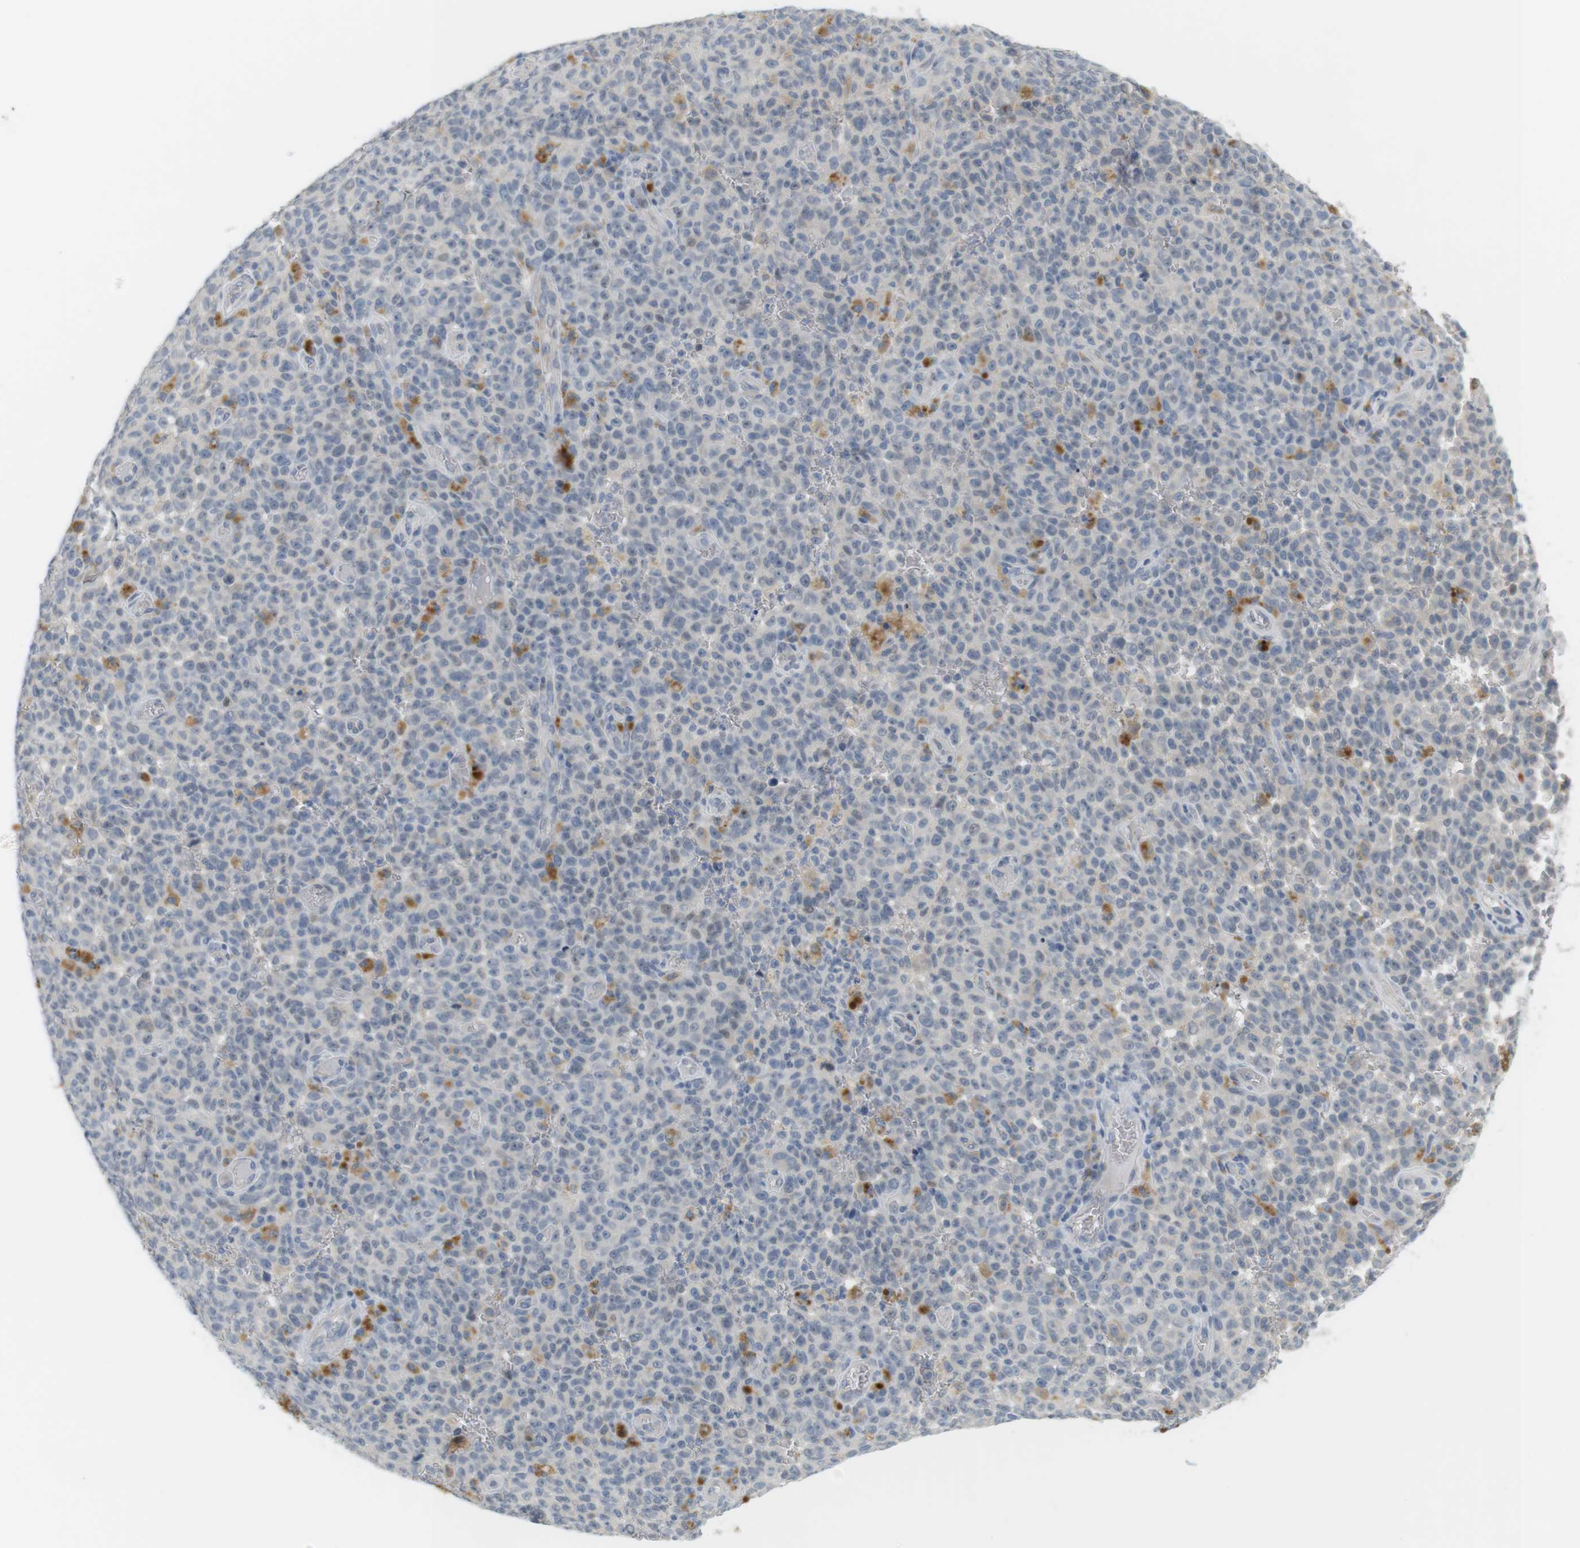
{"staining": {"intensity": "negative", "quantity": "none", "location": "none"}, "tissue": "melanoma", "cell_type": "Tumor cells", "image_type": "cancer", "snomed": [{"axis": "morphology", "description": "Malignant melanoma, NOS"}, {"axis": "topography", "description": "Skin"}], "caption": "The immunohistochemistry photomicrograph has no significant staining in tumor cells of malignant melanoma tissue. (Brightfield microscopy of DAB immunohistochemistry at high magnification).", "gene": "CREB3L2", "patient": {"sex": "female", "age": 82}}